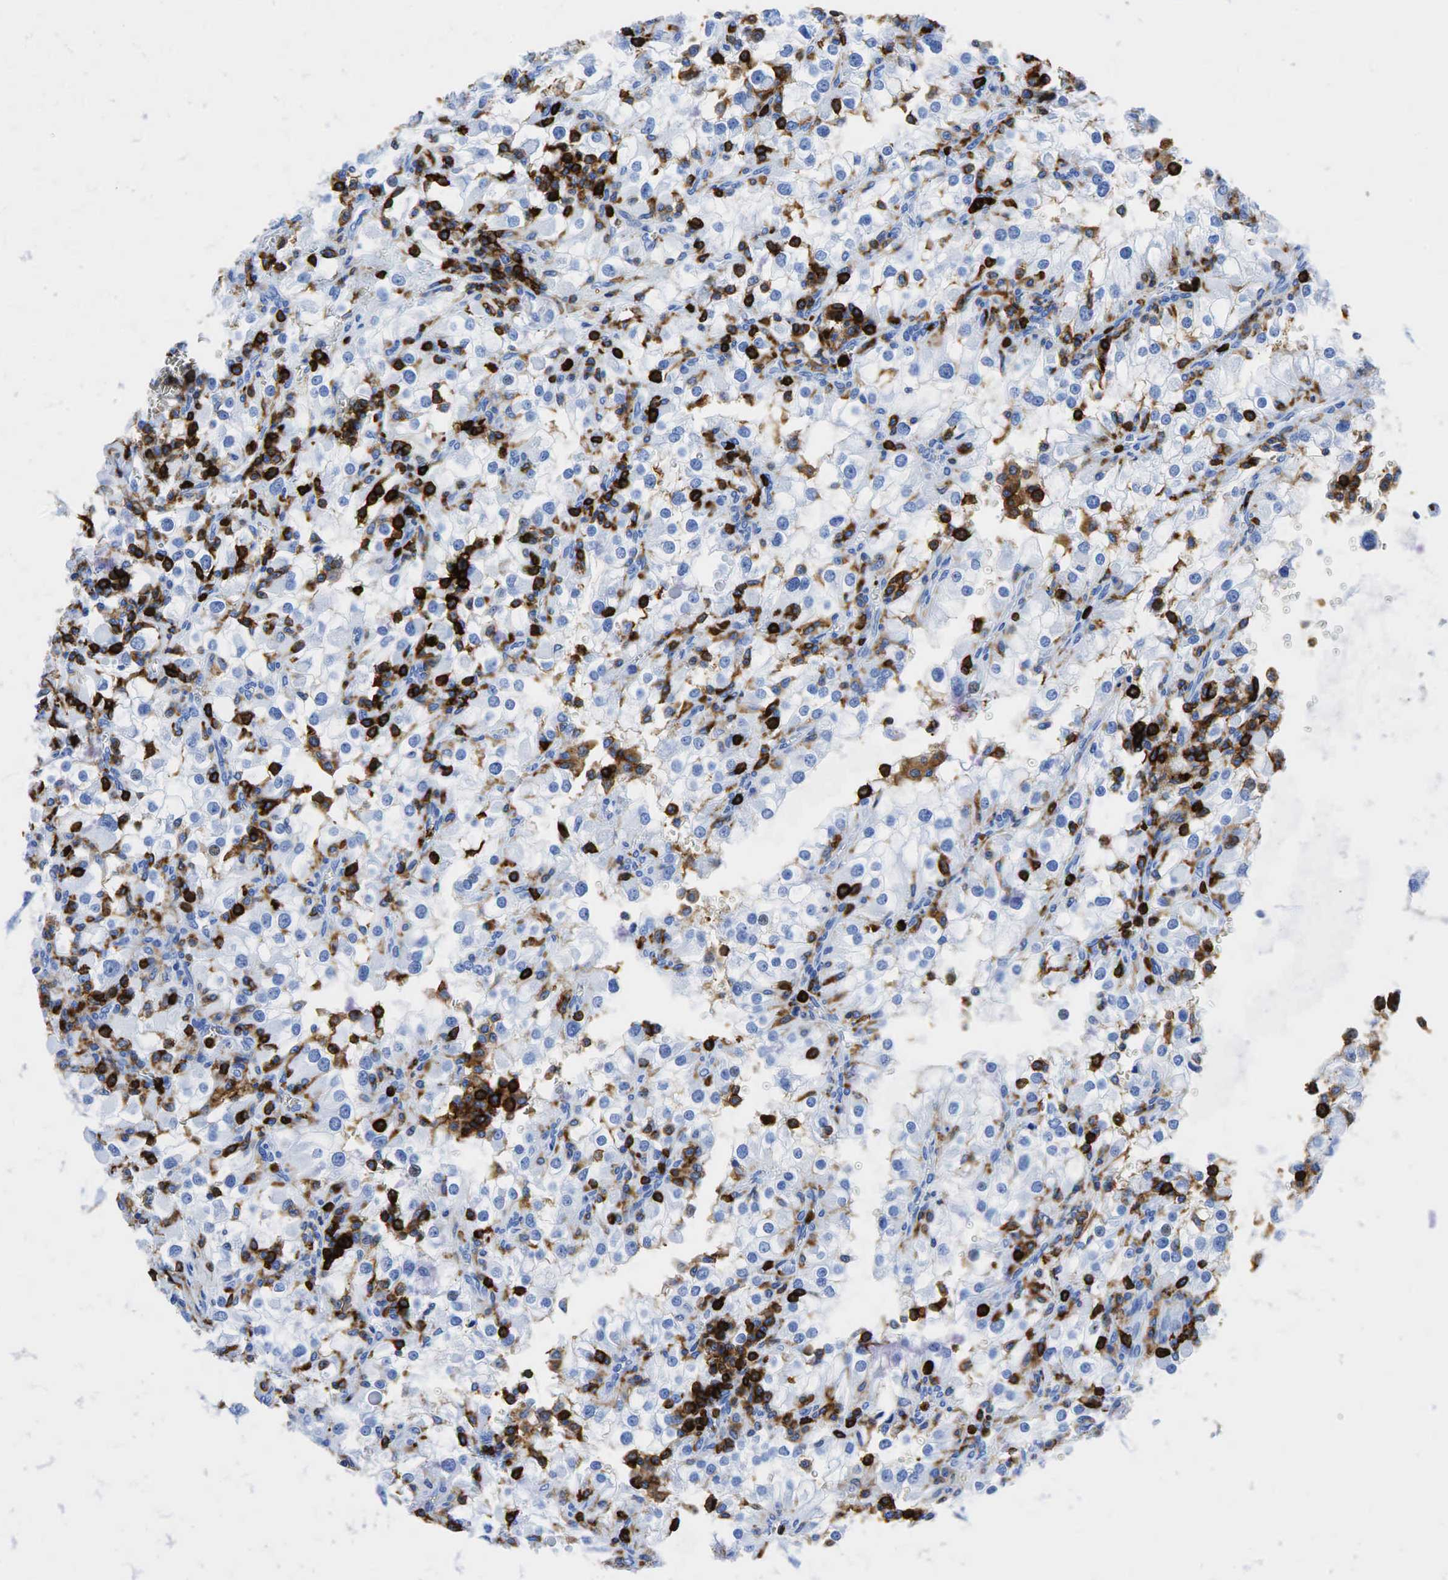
{"staining": {"intensity": "weak", "quantity": "<25%", "location": "nuclear"}, "tissue": "renal cancer", "cell_type": "Tumor cells", "image_type": "cancer", "snomed": [{"axis": "morphology", "description": "Adenocarcinoma, NOS"}, {"axis": "topography", "description": "Kidney"}], "caption": "Tumor cells show no significant positivity in renal cancer (adenocarcinoma).", "gene": "PTPRC", "patient": {"sex": "female", "age": 52}}